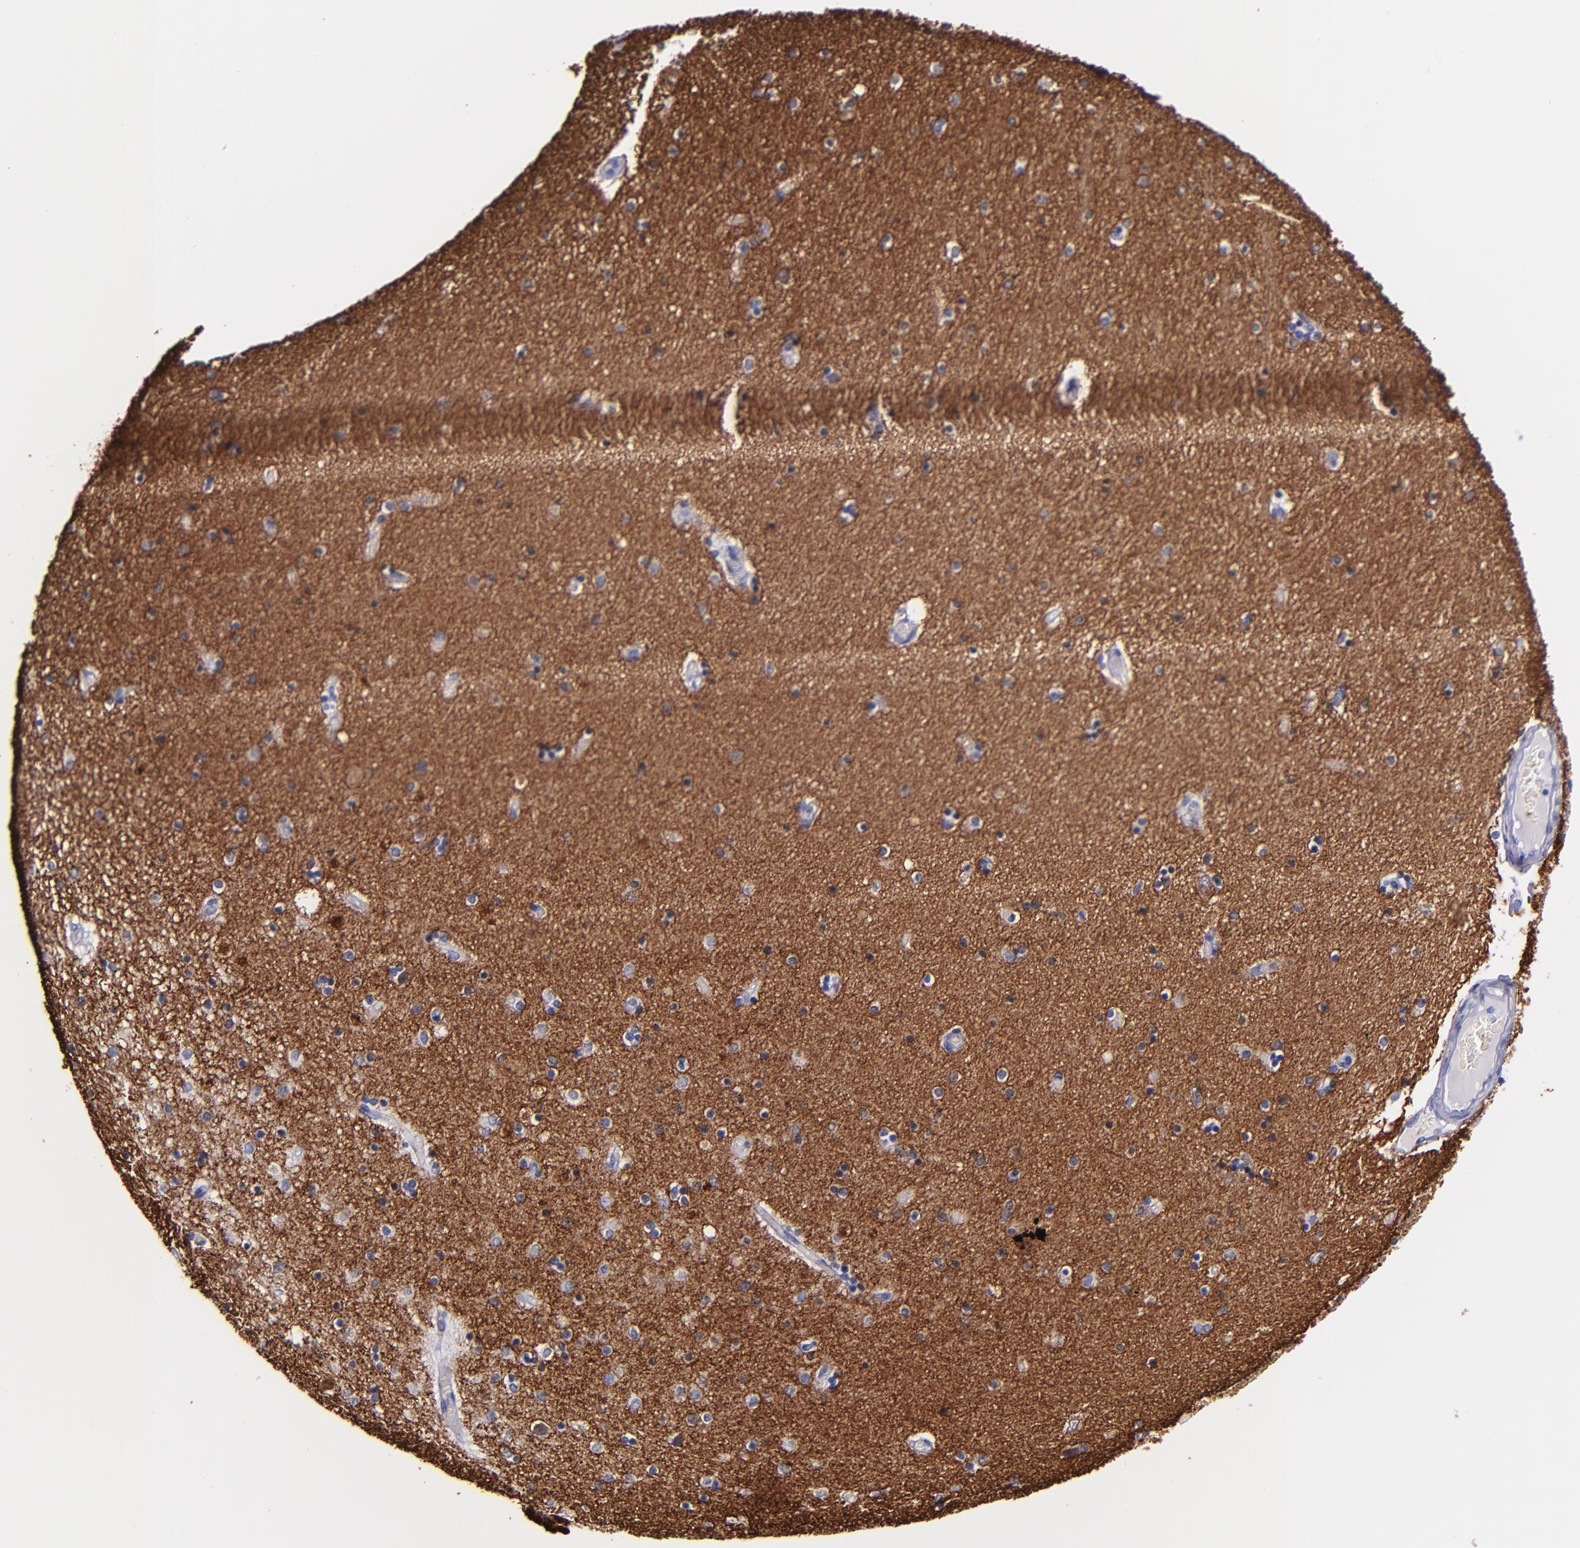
{"staining": {"intensity": "negative", "quantity": "none", "location": "none"}, "tissue": "hippocampus", "cell_type": "Glial cells", "image_type": "normal", "snomed": [{"axis": "morphology", "description": "Normal tissue, NOS"}, {"axis": "topography", "description": "Hippocampus"}], "caption": "Immunohistochemistry of benign human hippocampus displays no positivity in glial cells.", "gene": "SV2A", "patient": {"sex": "female", "age": 54}}